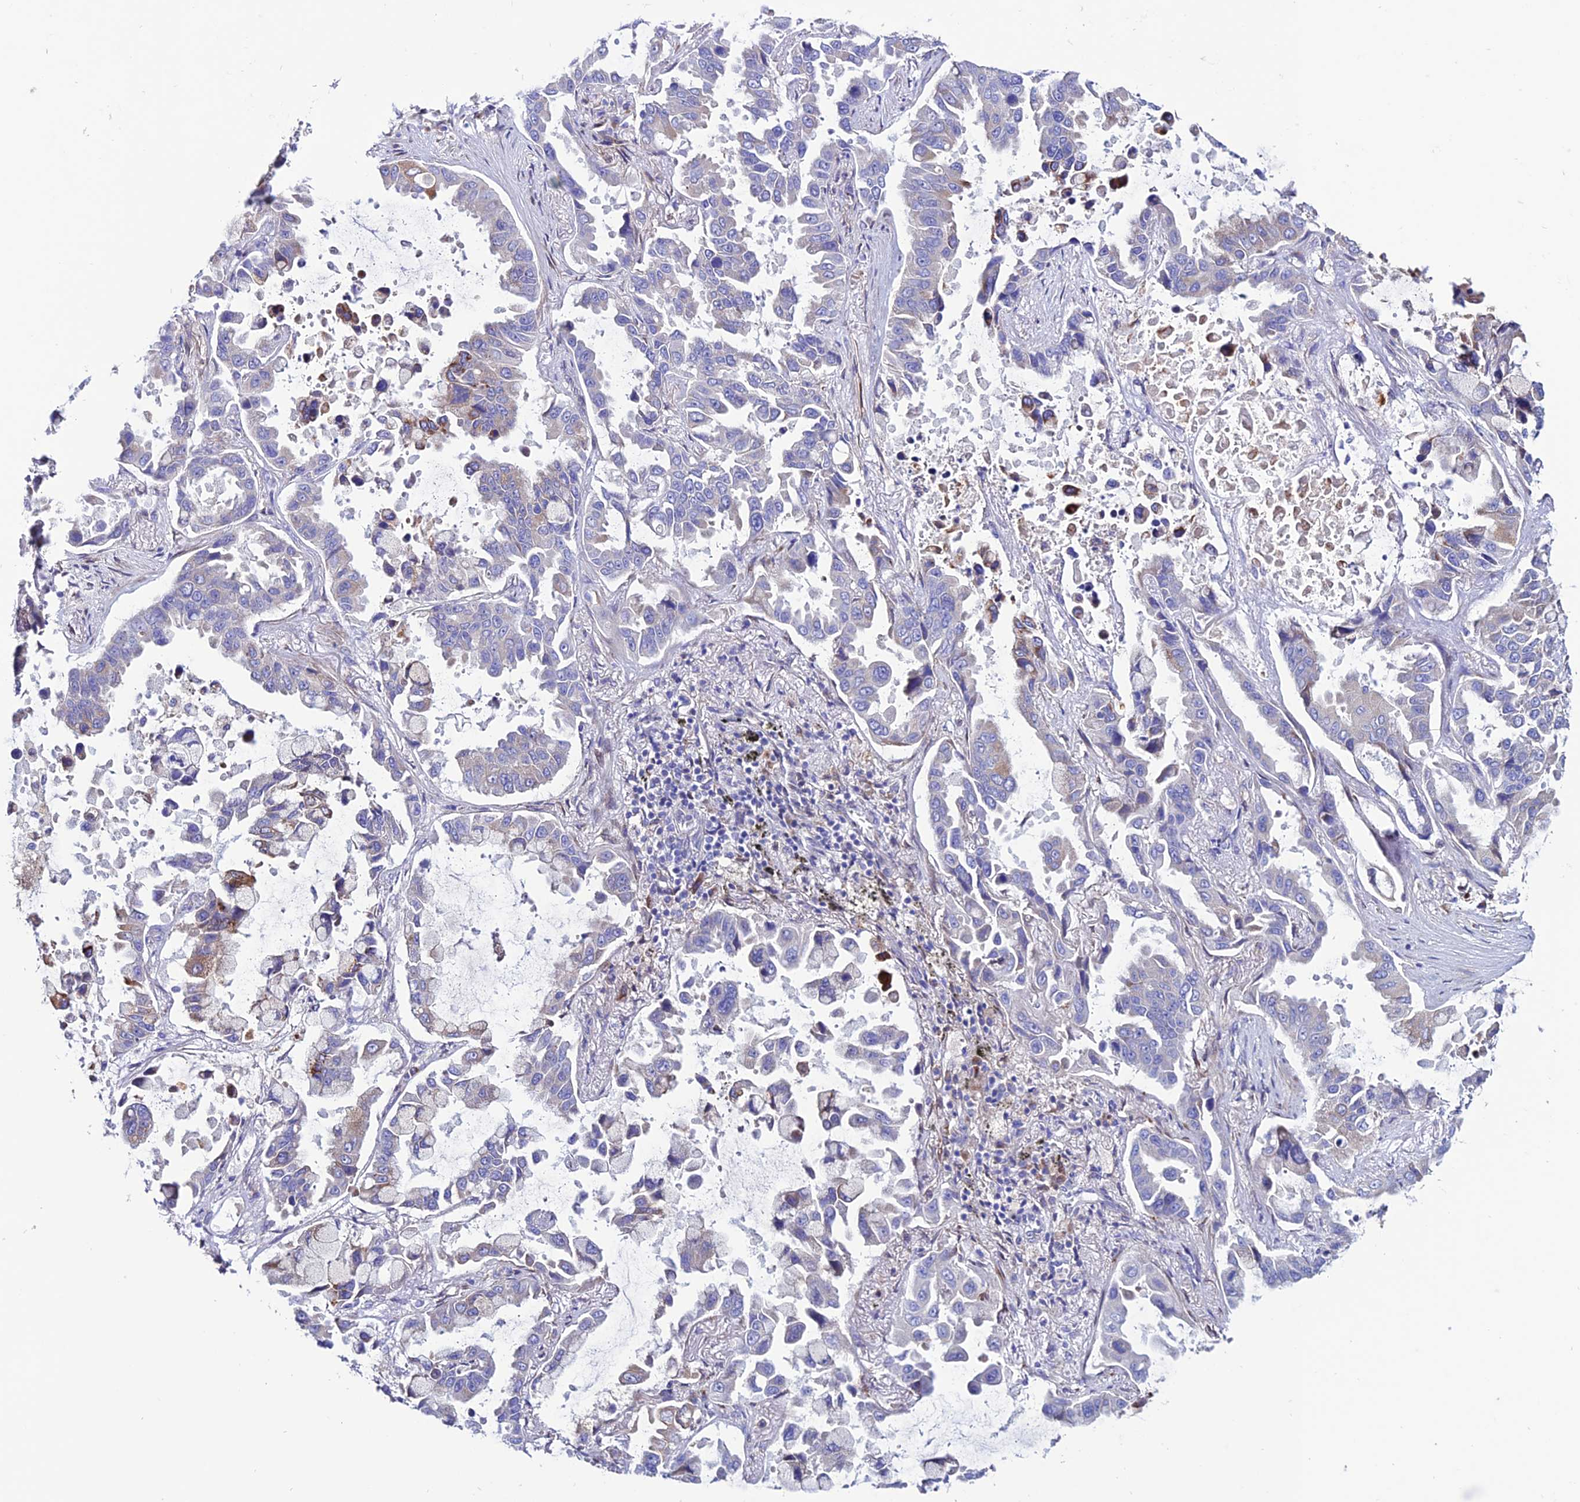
{"staining": {"intensity": "weak", "quantity": "<25%", "location": "cytoplasmic/membranous"}, "tissue": "lung cancer", "cell_type": "Tumor cells", "image_type": "cancer", "snomed": [{"axis": "morphology", "description": "Adenocarcinoma, NOS"}, {"axis": "topography", "description": "Lung"}], "caption": "Adenocarcinoma (lung) stained for a protein using immunohistochemistry demonstrates no expression tumor cells.", "gene": "OR51Q1", "patient": {"sex": "male", "age": 64}}